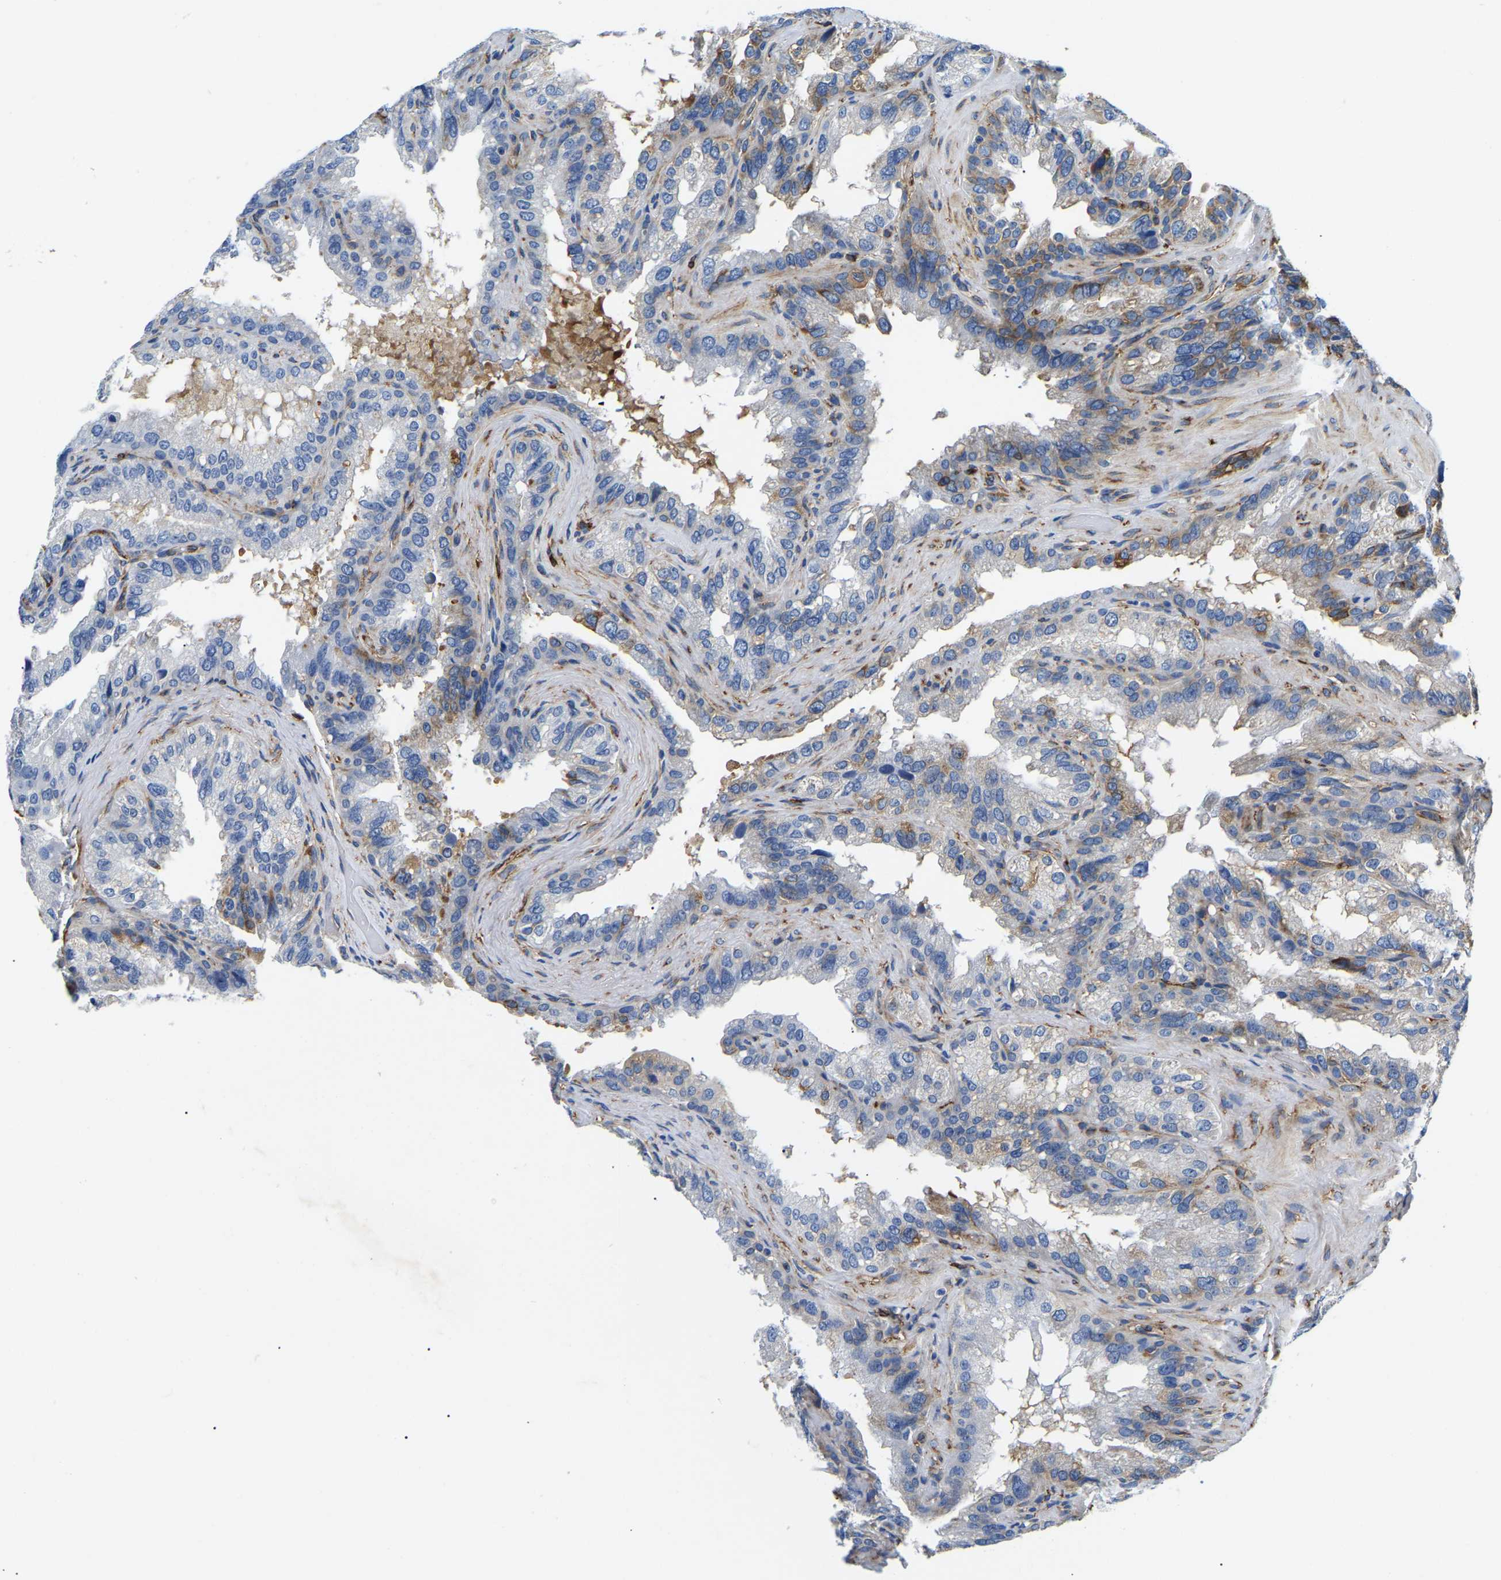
{"staining": {"intensity": "moderate", "quantity": "25%-75%", "location": "cytoplasmic/membranous"}, "tissue": "seminal vesicle", "cell_type": "Glandular cells", "image_type": "normal", "snomed": [{"axis": "morphology", "description": "Normal tissue, NOS"}, {"axis": "topography", "description": "Seminal veicle"}], "caption": "DAB immunohistochemical staining of normal seminal vesicle reveals moderate cytoplasmic/membranous protein positivity in approximately 25%-75% of glandular cells.", "gene": "DUSP8", "patient": {"sex": "male", "age": 68}}